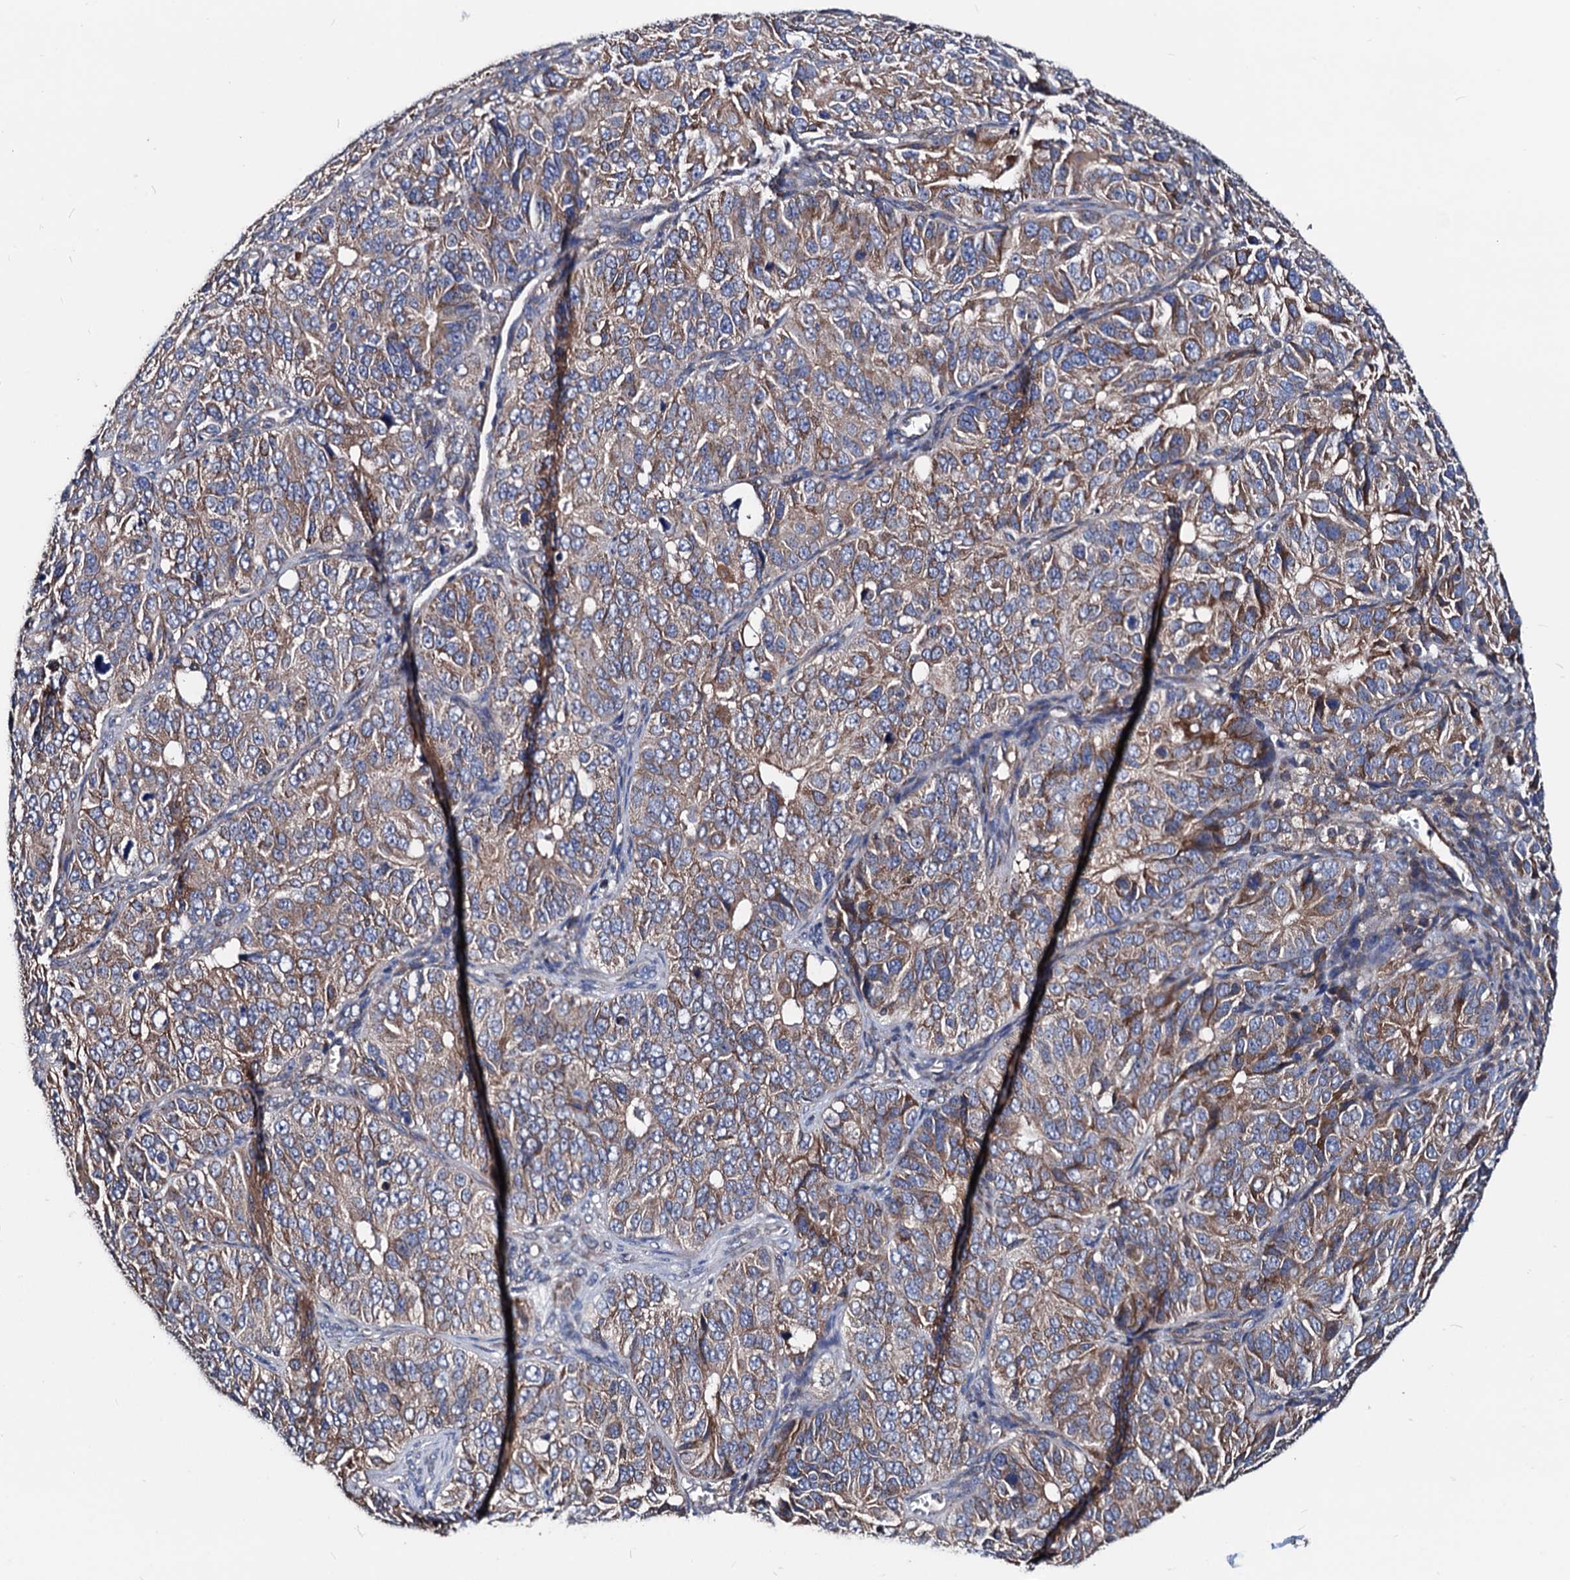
{"staining": {"intensity": "moderate", "quantity": ">75%", "location": "cytoplasmic/membranous"}, "tissue": "ovarian cancer", "cell_type": "Tumor cells", "image_type": "cancer", "snomed": [{"axis": "morphology", "description": "Carcinoma, endometroid"}, {"axis": "topography", "description": "Ovary"}], "caption": "Immunohistochemical staining of ovarian cancer (endometroid carcinoma) exhibits moderate cytoplasmic/membranous protein staining in about >75% of tumor cells.", "gene": "AKAP11", "patient": {"sex": "female", "age": 51}}